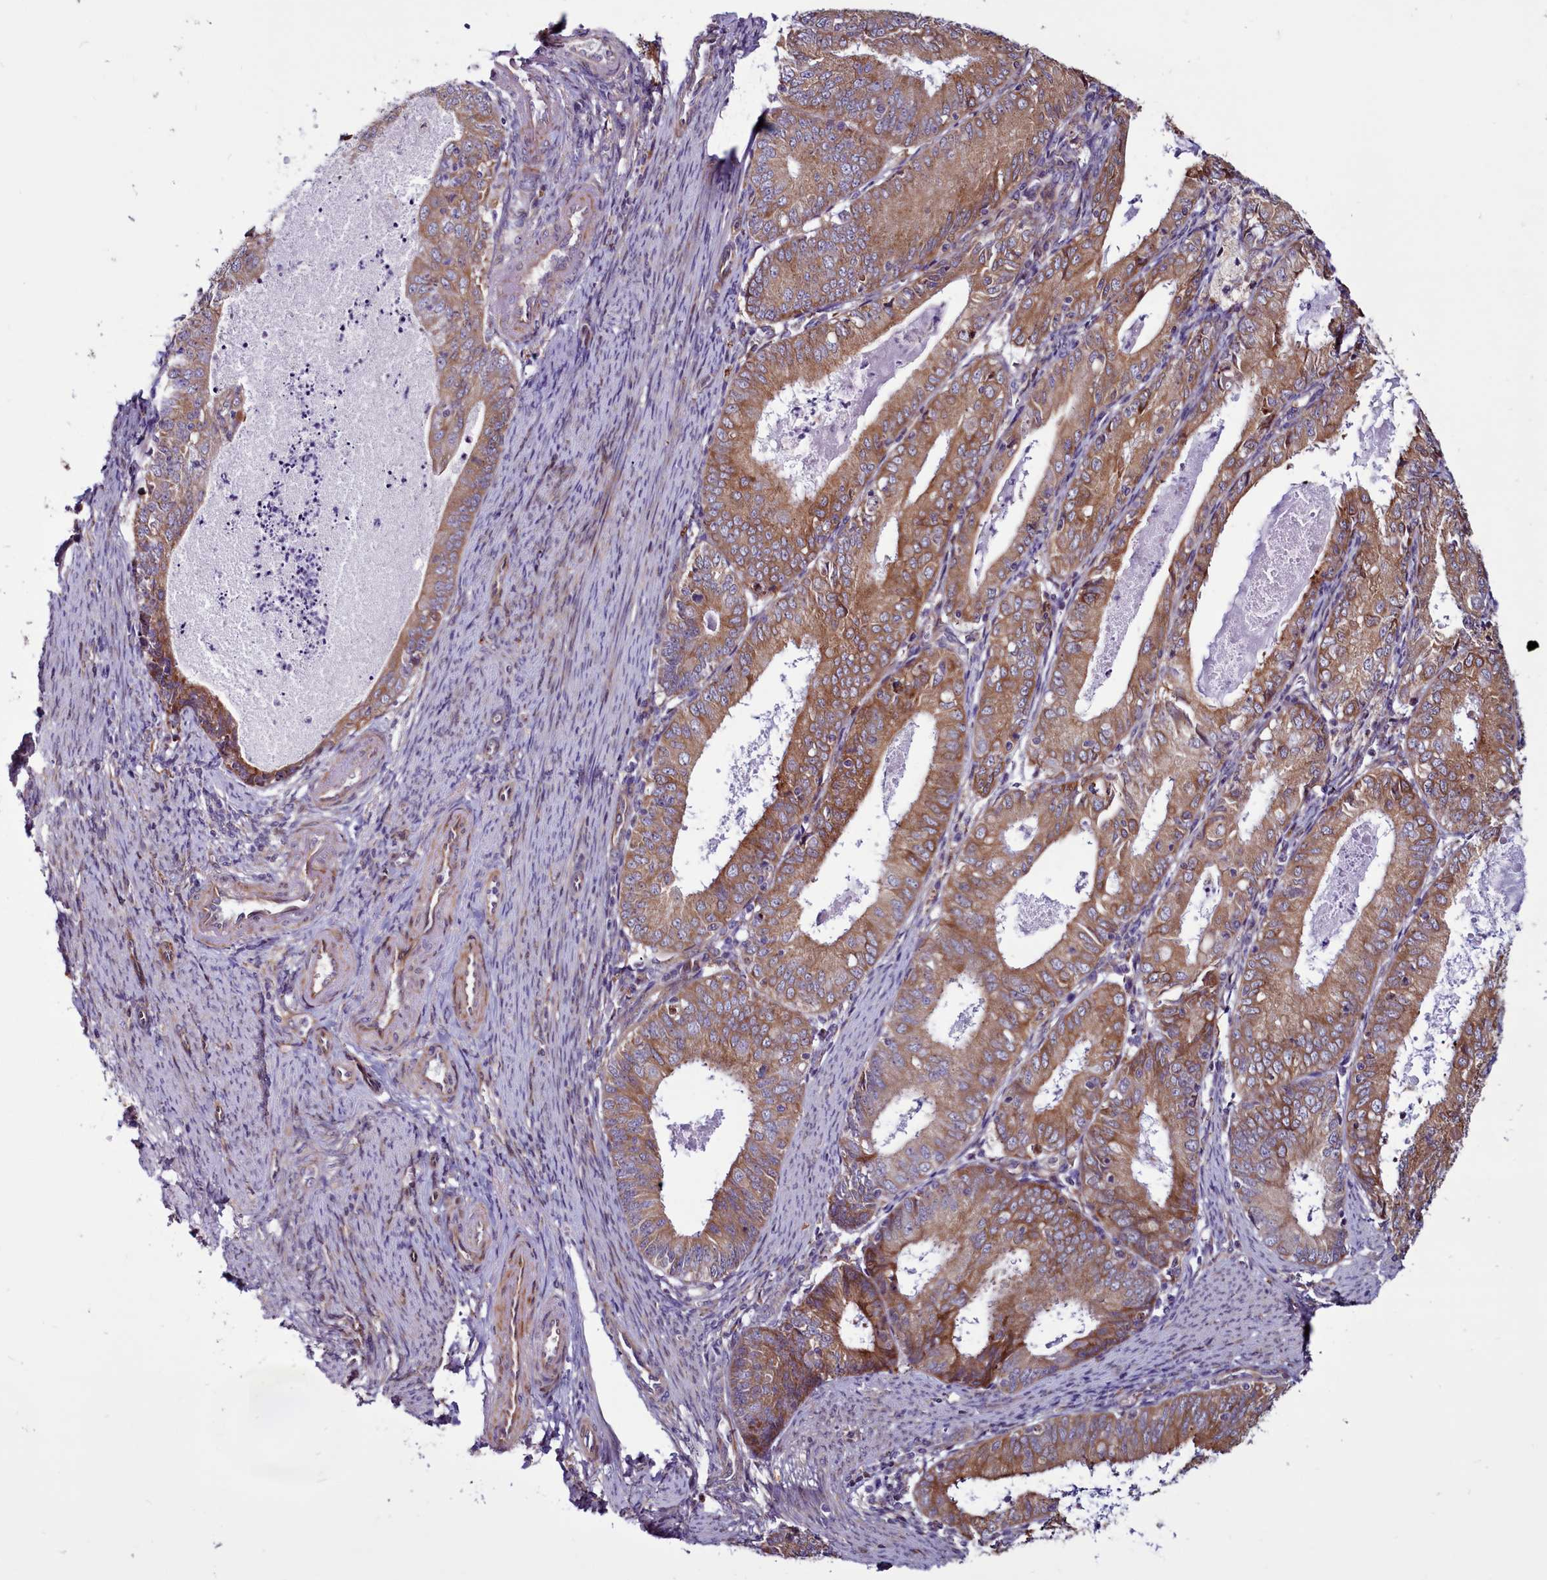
{"staining": {"intensity": "moderate", "quantity": ">75%", "location": "cytoplasmic/membranous"}, "tissue": "endometrial cancer", "cell_type": "Tumor cells", "image_type": "cancer", "snomed": [{"axis": "morphology", "description": "Adenocarcinoma, NOS"}, {"axis": "topography", "description": "Endometrium"}], "caption": "Immunohistochemistry (IHC) histopathology image of neoplastic tissue: human endometrial cancer stained using immunohistochemistry shows medium levels of moderate protein expression localized specifically in the cytoplasmic/membranous of tumor cells, appearing as a cytoplasmic/membranous brown color.", "gene": "MCRIP1", "patient": {"sex": "female", "age": 57}}